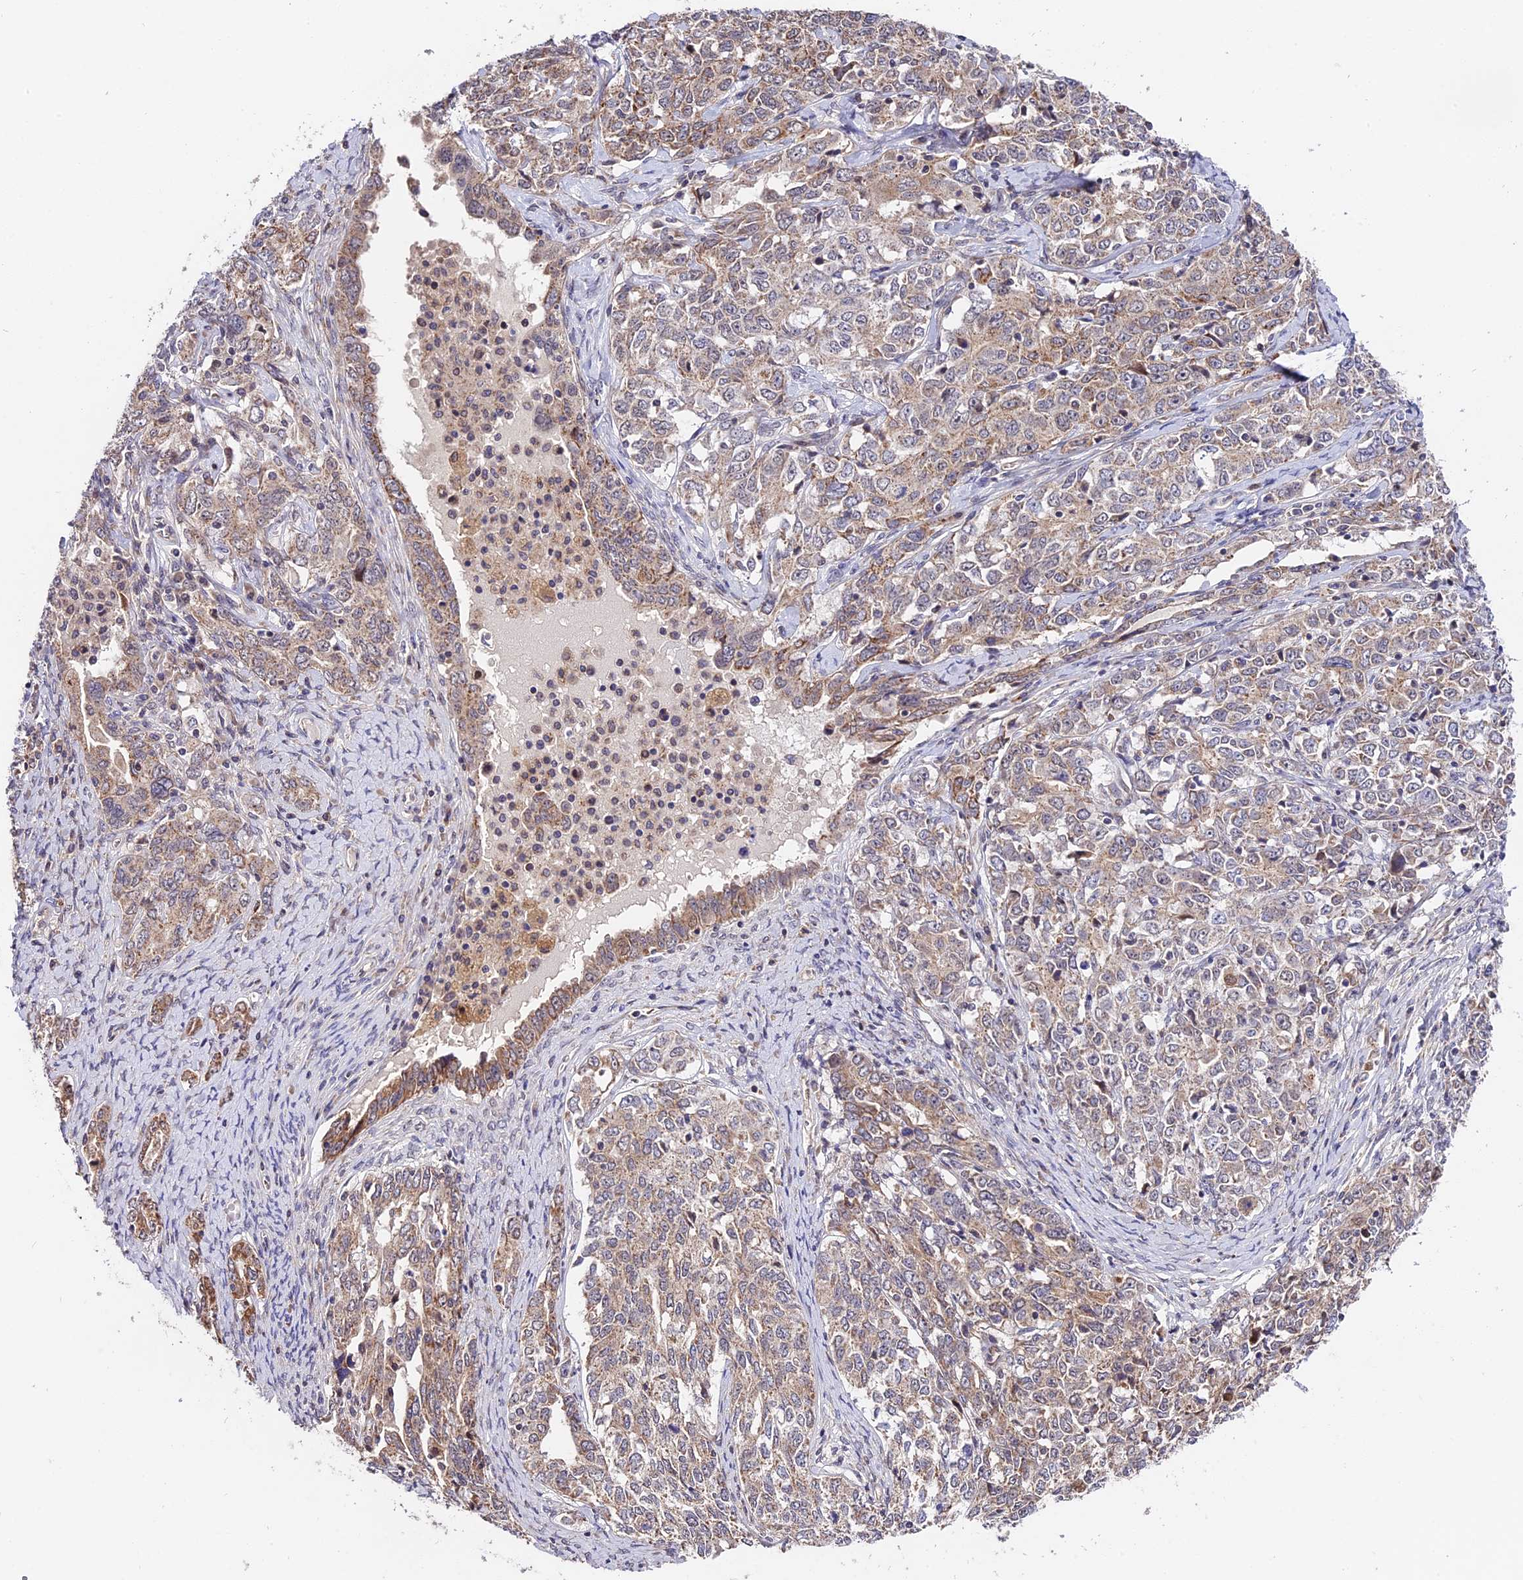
{"staining": {"intensity": "weak", "quantity": ">75%", "location": "cytoplasmic/membranous"}, "tissue": "ovarian cancer", "cell_type": "Tumor cells", "image_type": "cancer", "snomed": [{"axis": "morphology", "description": "Carcinoma, endometroid"}, {"axis": "topography", "description": "Ovary"}], "caption": "Immunohistochemical staining of ovarian cancer reveals weak cytoplasmic/membranous protein positivity in about >75% of tumor cells. Nuclei are stained in blue.", "gene": "TRMT1", "patient": {"sex": "female", "age": 62}}